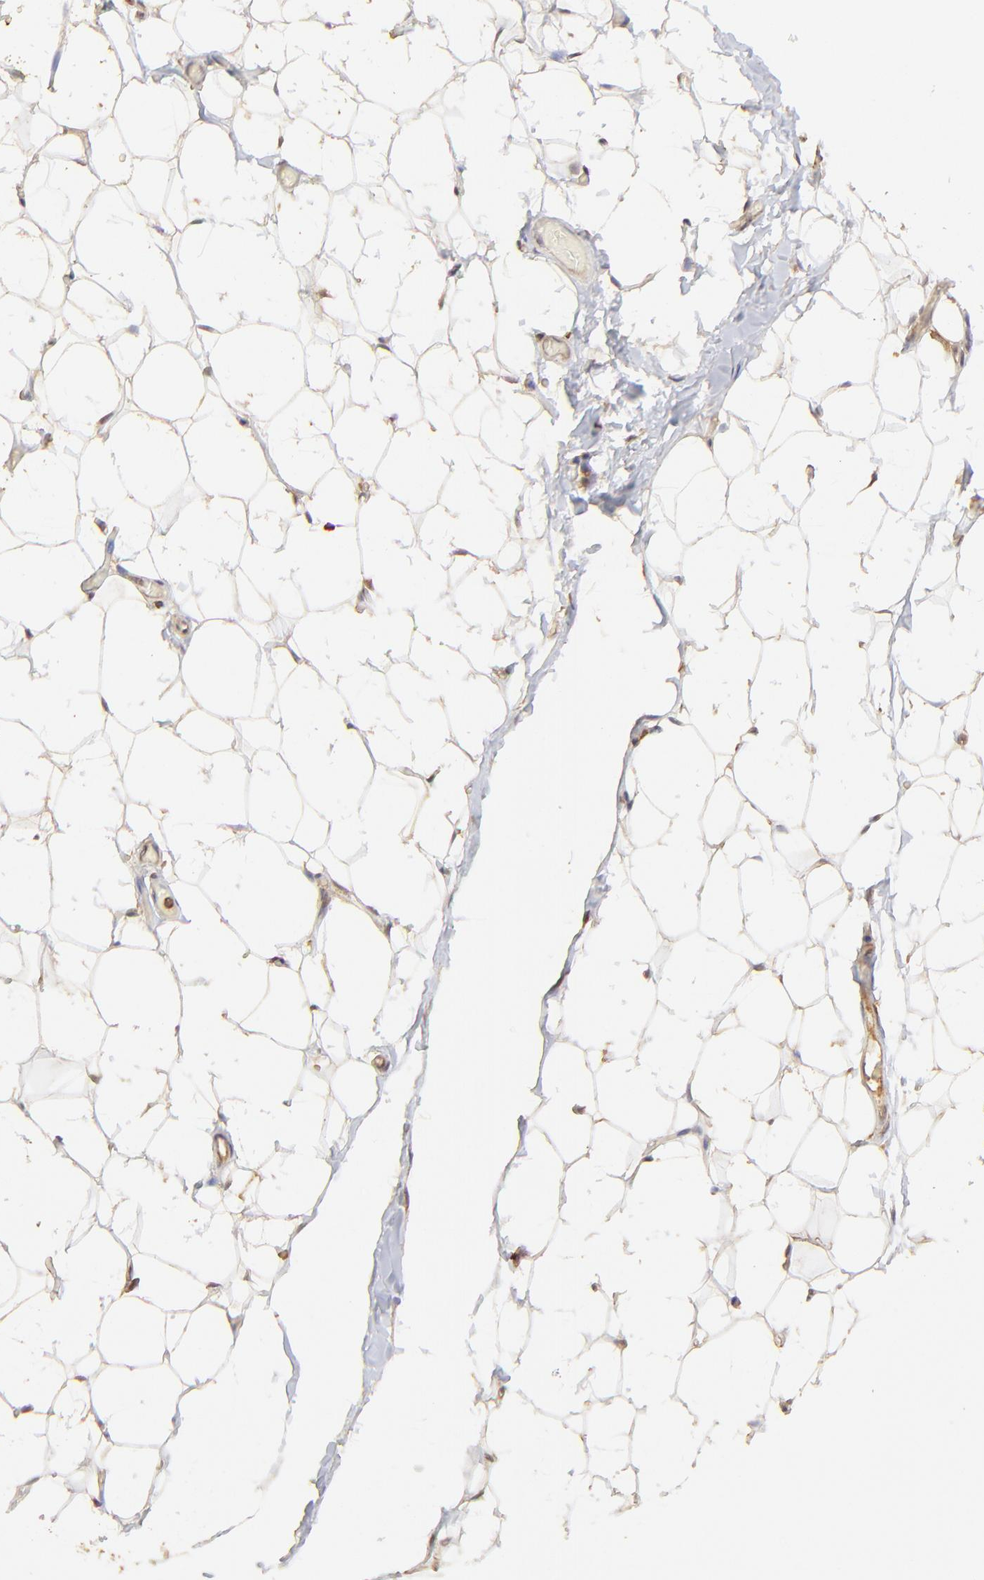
{"staining": {"intensity": "weak", "quantity": ">75%", "location": "cytoplasmic/membranous"}, "tissue": "adipose tissue", "cell_type": "Adipocytes", "image_type": "normal", "snomed": [{"axis": "morphology", "description": "Normal tissue, NOS"}, {"axis": "topography", "description": "Soft tissue"}], "caption": "Protein staining of benign adipose tissue reveals weak cytoplasmic/membranous positivity in approximately >75% of adipocytes.", "gene": "STON2", "patient": {"sex": "male", "age": 26}}